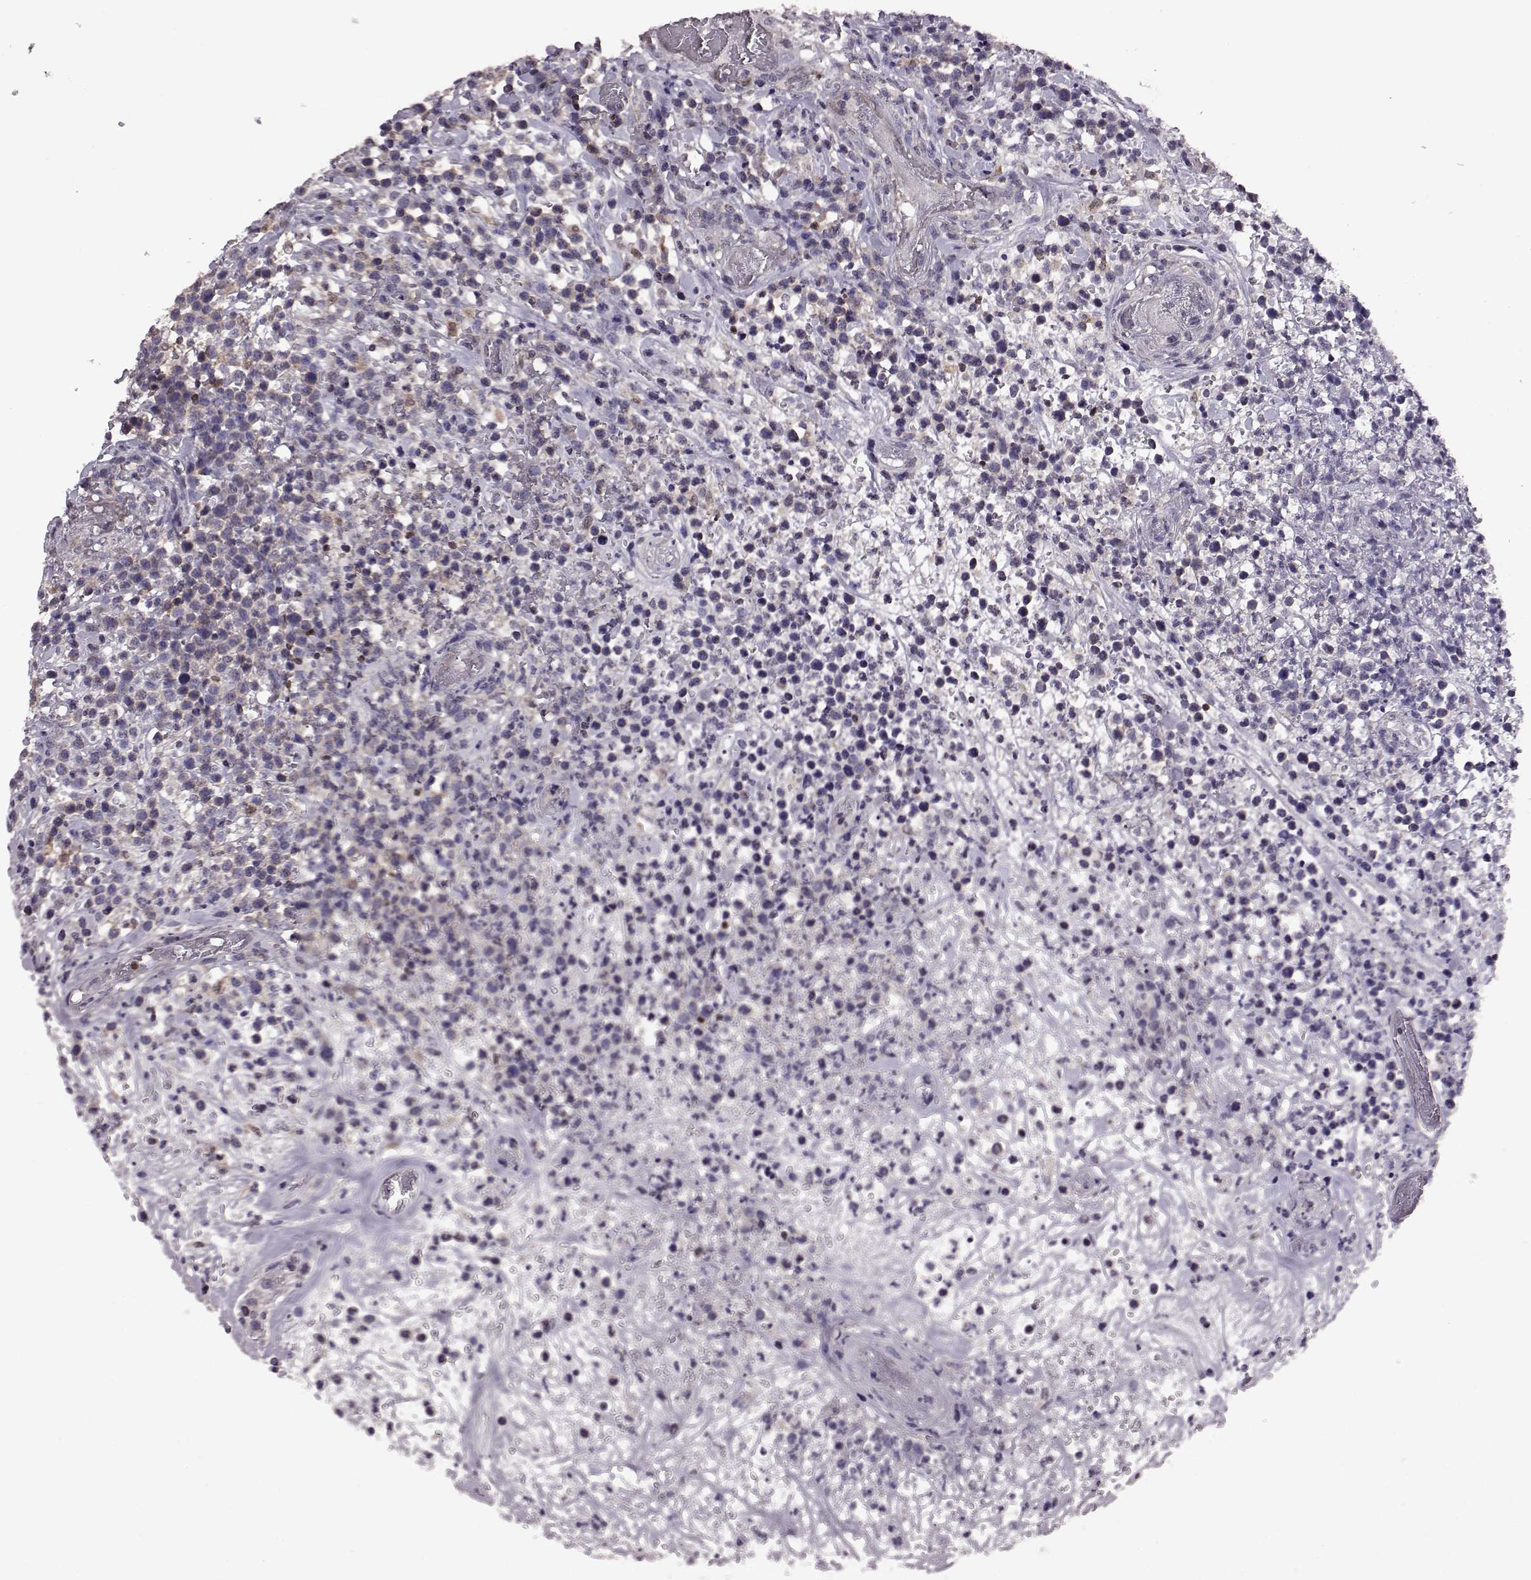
{"staining": {"intensity": "weak", "quantity": ">75%", "location": "cytoplasmic/membranous"}, "tissue": "lymphoma", "cell_type": "Tumor cells", "image_type": "cancer", "snomed": [{"axis": "morphology", "description": "Malignant lymphoma, non-Hodgkin's type, High grade"}, {"axis": "topography", "description": "Soft tissue"}], "caption": "The immunohistochemical stain labels weak cytoplasmic/membranous positivity in tumor cells of lymphoma tissue. The staining was performed using DAB (3,3'-diaminobenzidine), with brown indicating positive protein expression. Nuclei are stained blue with hematoxylin.", "gene": "CDC42SE1", "patient": {"sex": "female", "age": 56}}